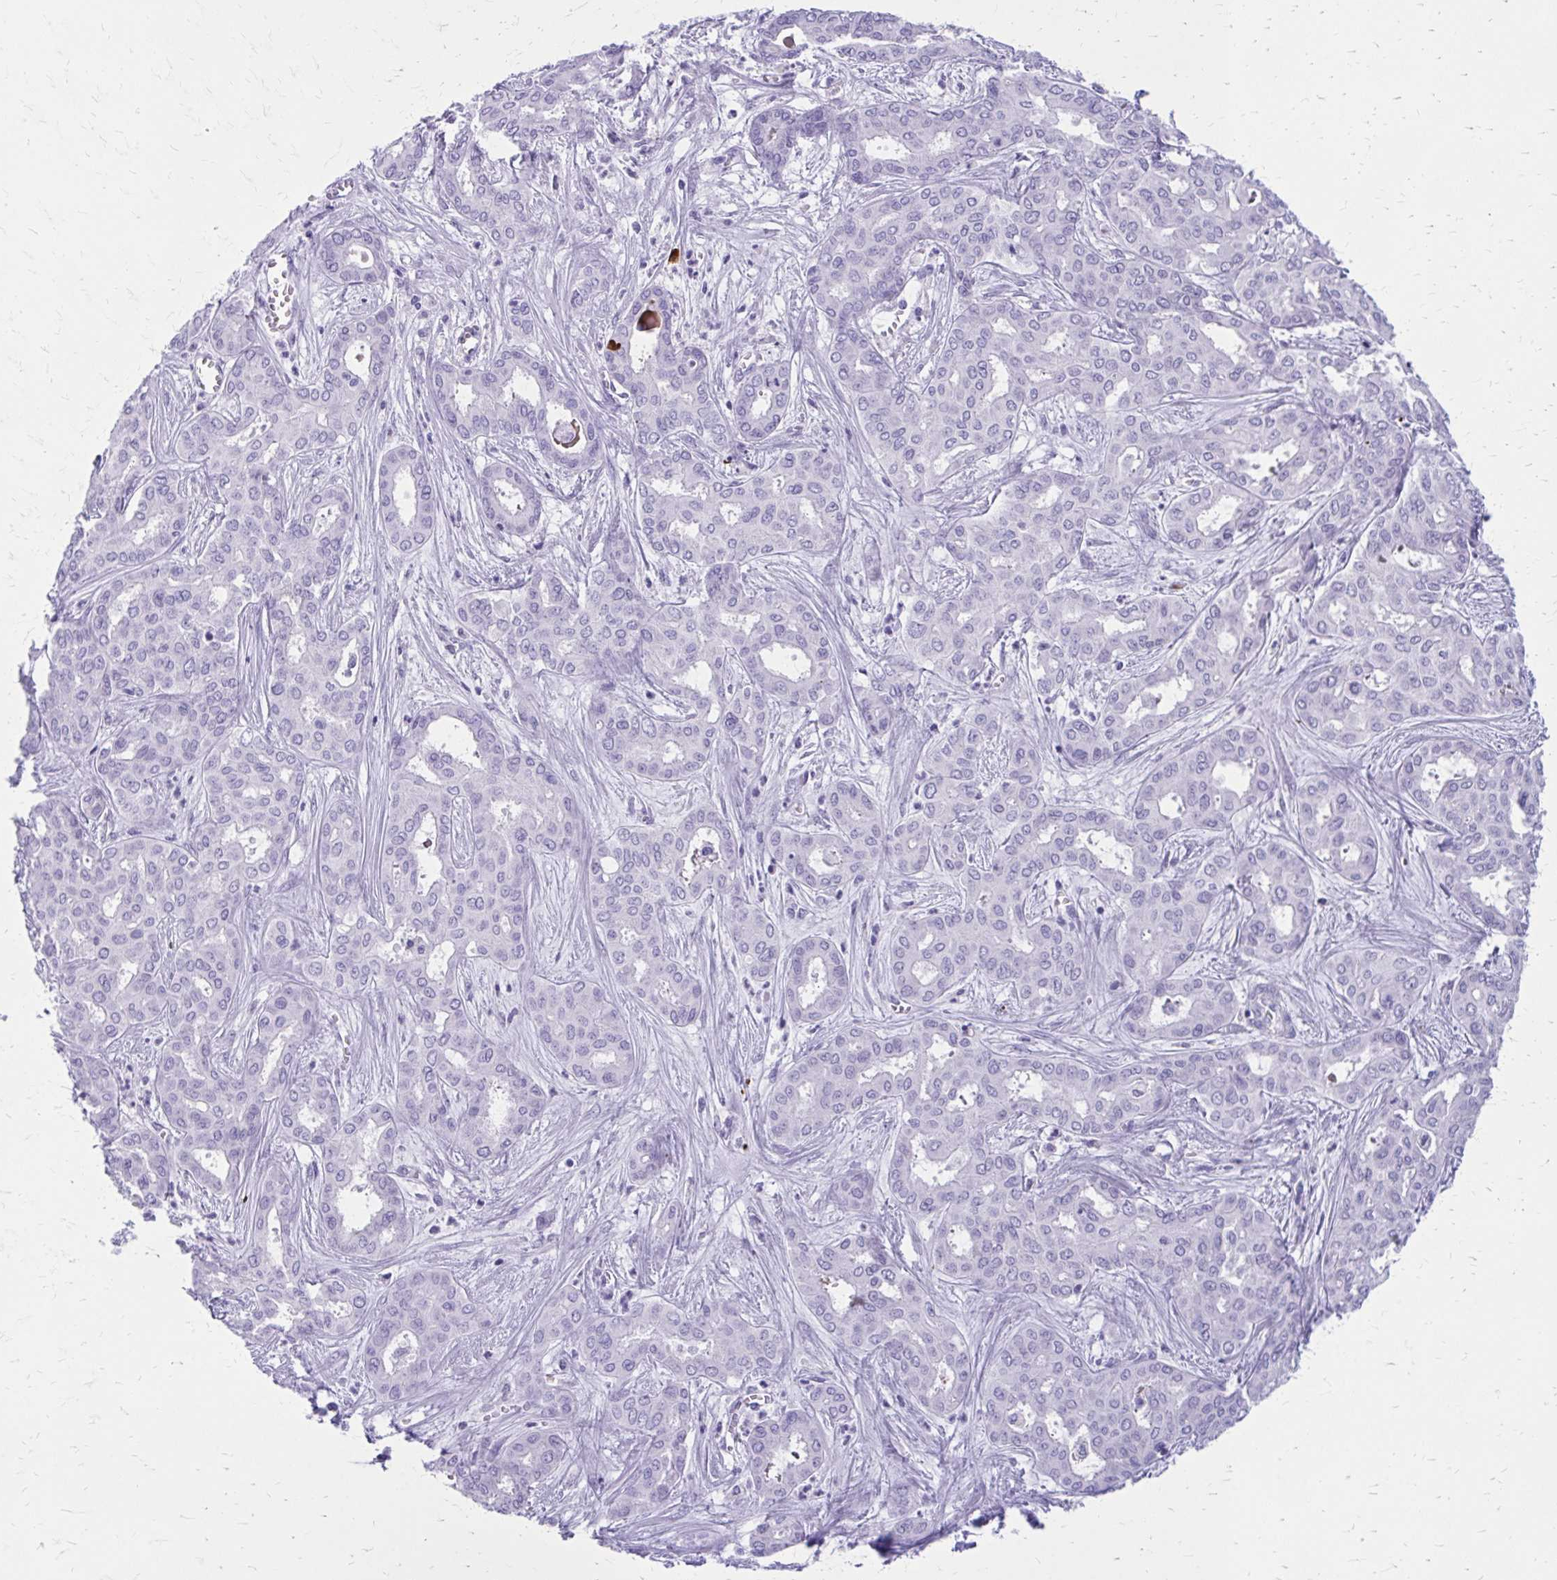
{"staining": {"intensity": "negative", "quantity": "none", "location": "none"}, "tissue": "liver cancer", "cell_type": "Tumor cells", "image_type": "cancer", "snomed": [{"axis": "morphology", "description": "Cholangiocarcinoma"}, {"axis": "topography", "description": "Liver"}], "caption": "Tumor cells show no significant protein positivity in liver cancer (cholangiocarcinoma). Brightfield microscopy of immunohistochemistry (IHC) stained with DAB (3,3'-diaminobenzidine) (brown) and hematoxylin (blue), captured at high magnification.", "gene": "SATL1", "patient": {"sex": "female", "age": 64}}